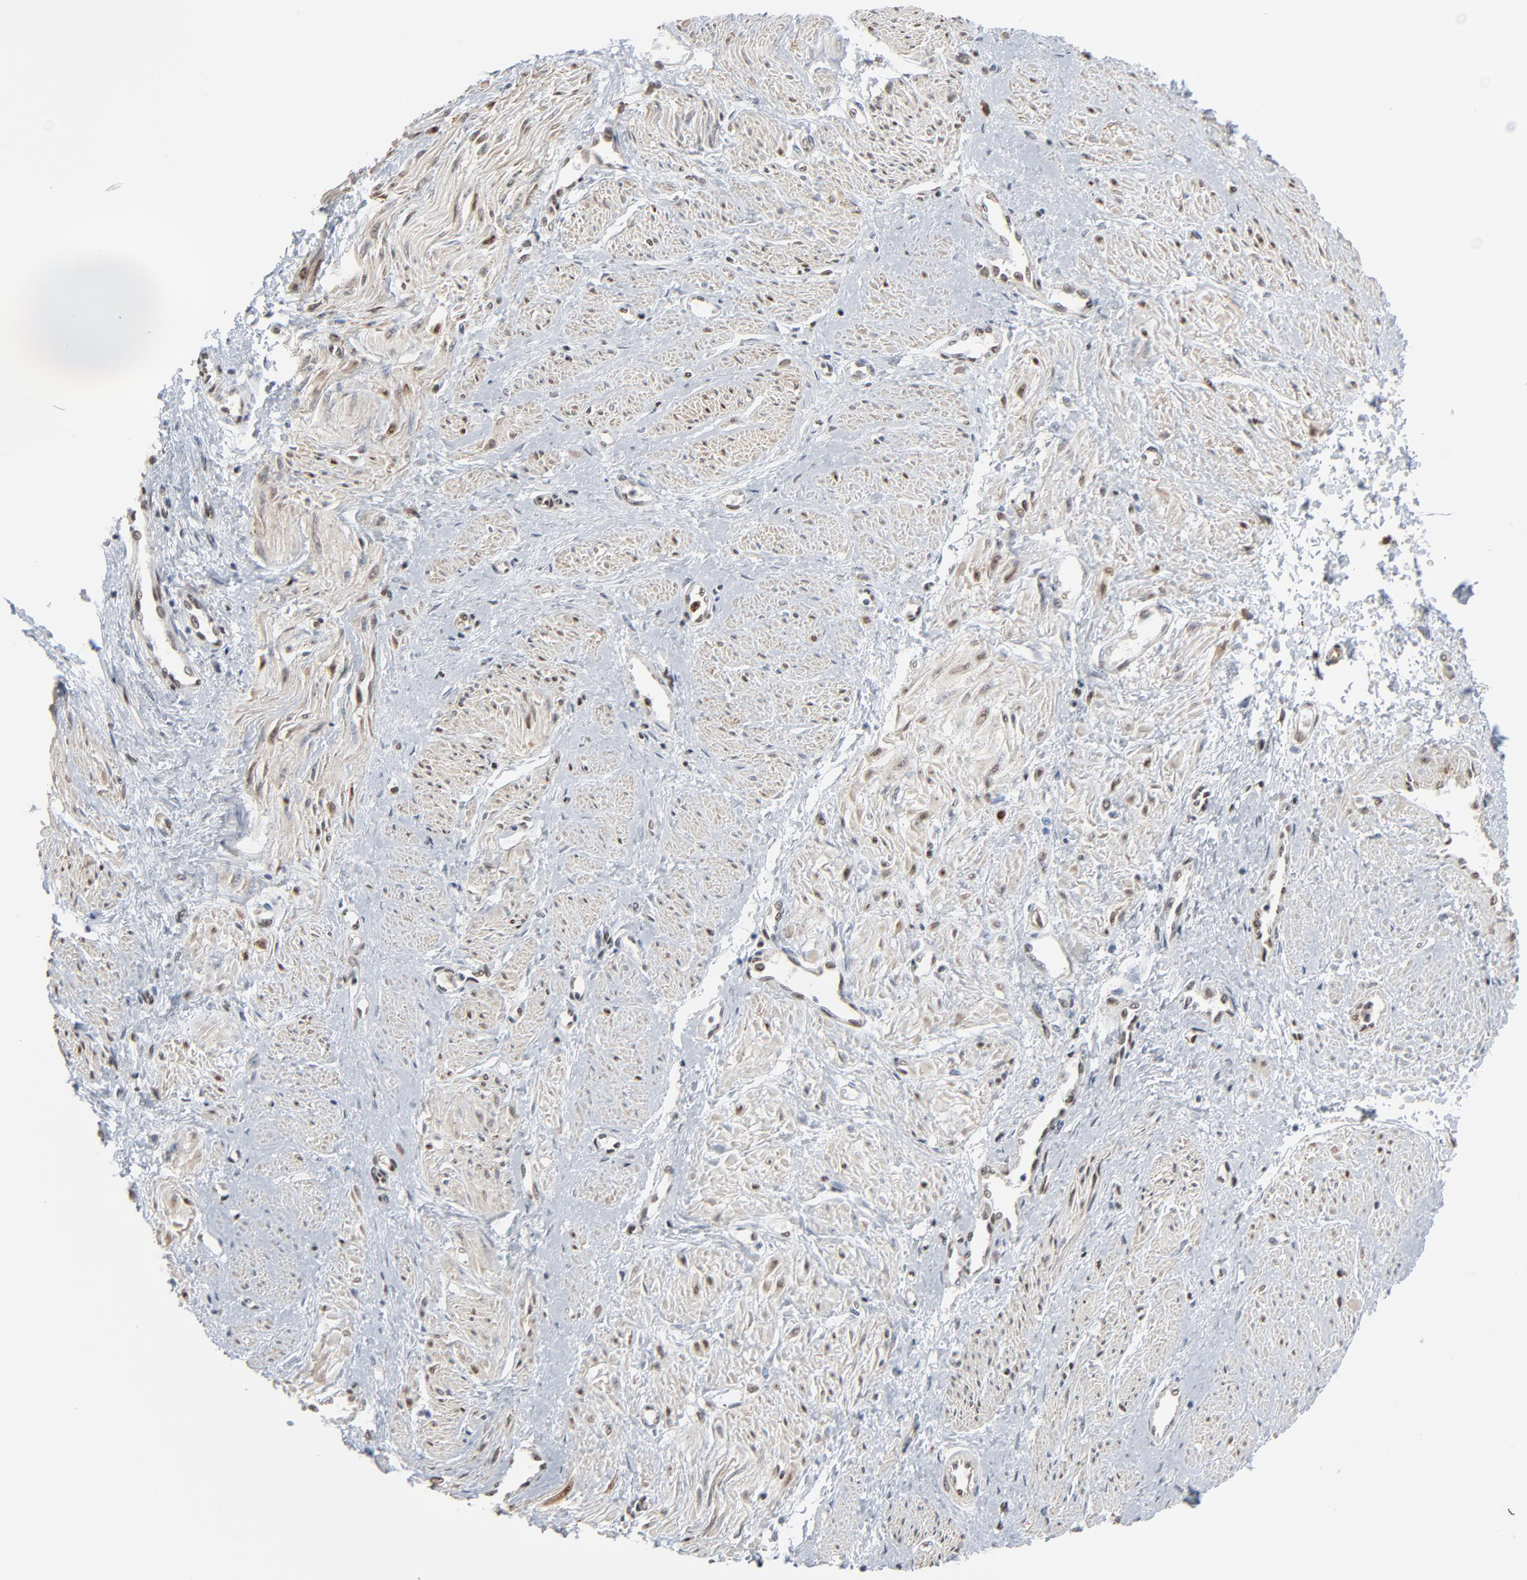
{"staining": {"intensity": "strong", "quantity": ">75%", "location": "nuclear"}, "tissue": "smooth muscle", "cell_type": "Smooth muscle cells", "image_type": "normal", "snomed": [{"axis": "morphology", "description": "Normal tissue, NOS"}, {"axis": "topography", "description": "Smooth muscle"}, {"axis": "topography", "description": "Uterus"}], "caption": "Immunohistochemical staining of normal smooth muscle demonstrates >75% levels of strong nuclear protein expression in about >75% of smooth muscle cells.", "gene": "CUX1", "patient": {"sex": "female", "age": 39}}